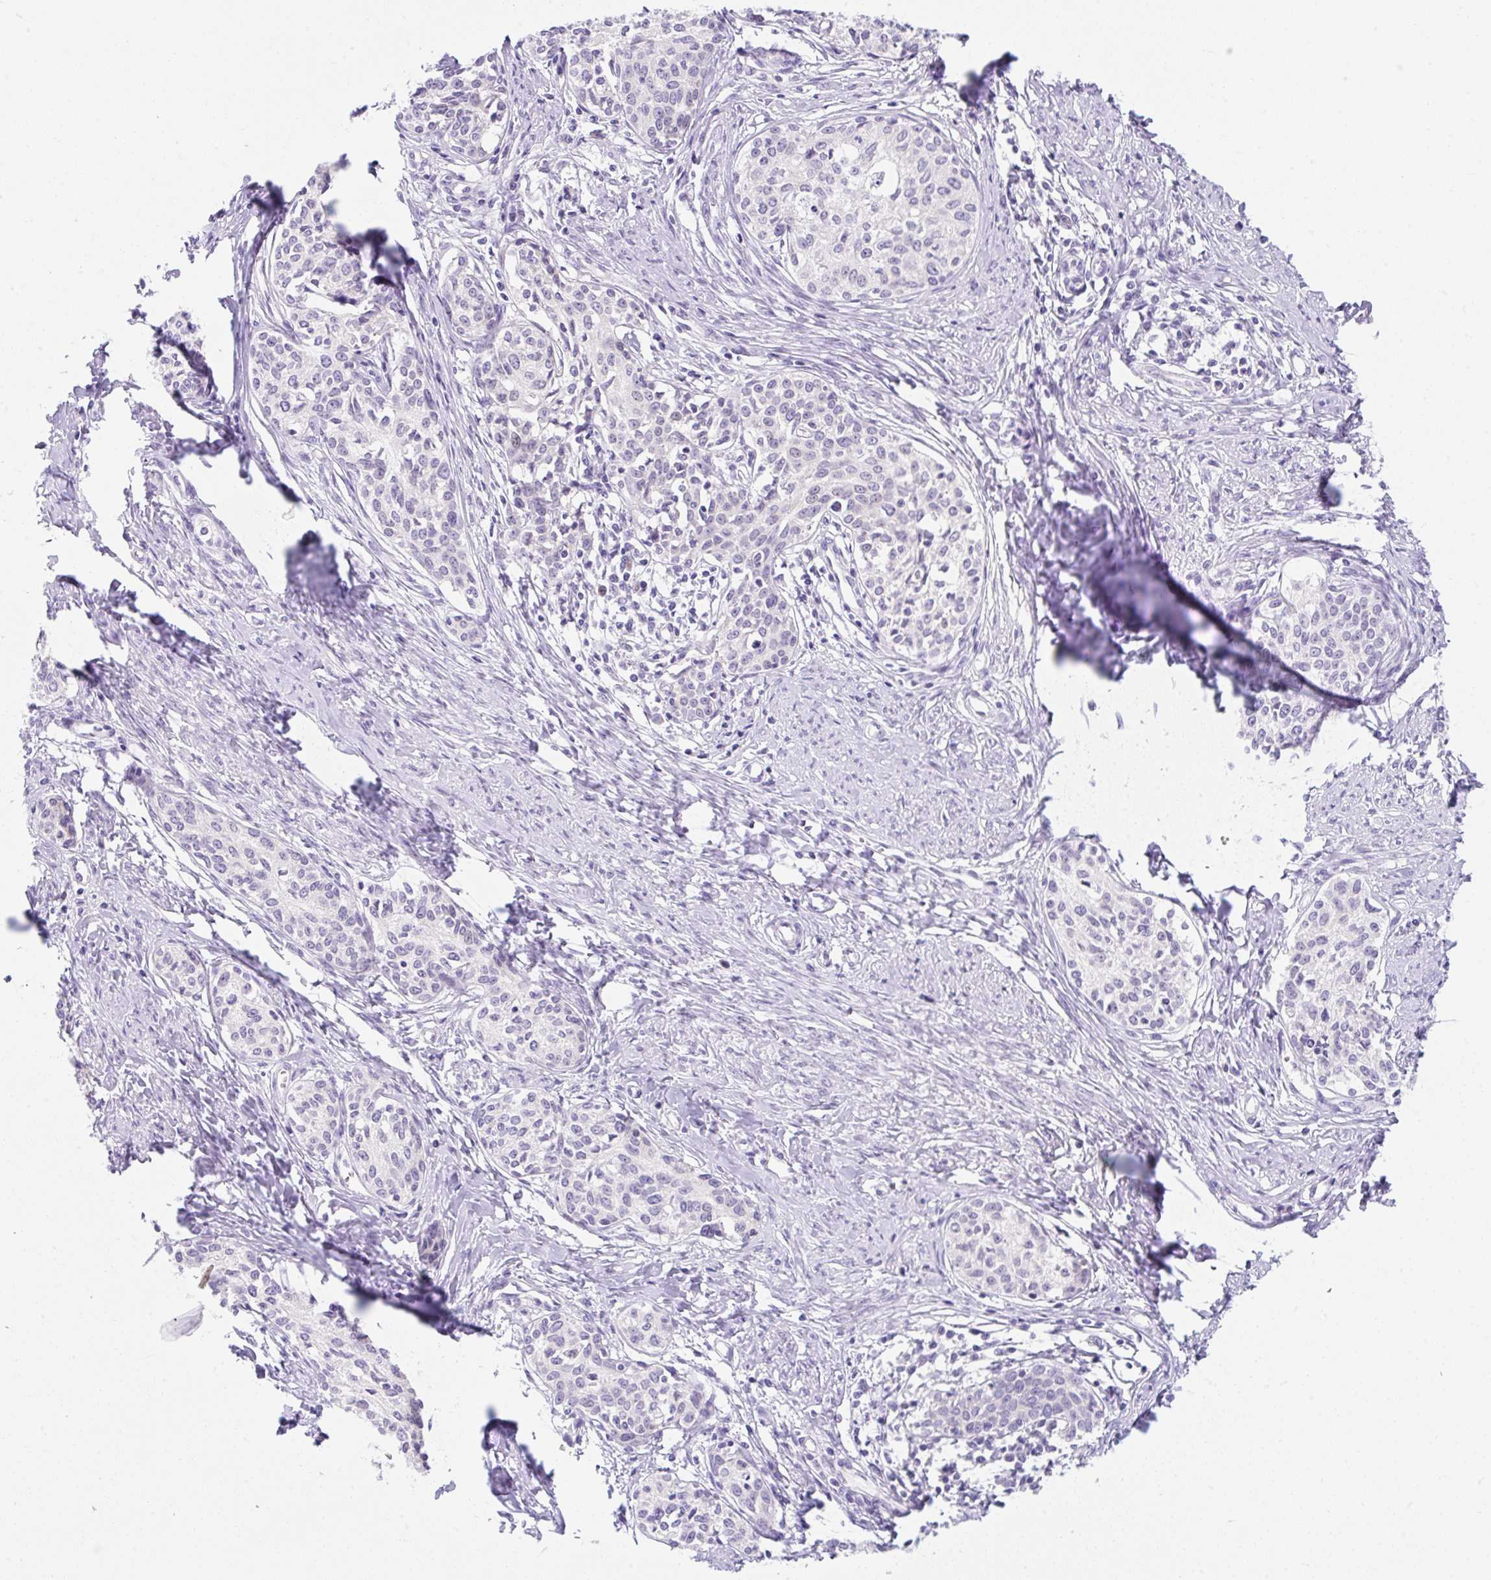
{"staining": {"intensity": "negative", "quantity": "none", "location": "none"}, "tissue": "cervical cancer", "cell_type": "Tumor cells", "image_type": "cancer", "snomed": [{"axis": "morphology", "description": "Squamous cell carcinoma, NOS"}, {"axis": "morphology", "description": "Adenocarcinoma, NOS"}, {"axis": "topography", "description": "Cervix"}], "caption": "Immunohistochemistry (IHC) of human cervical cancer exhibits no expression in tumor cells. (Brightfield microscopy of DAB immunohistochemistry at high magnification).", "gene": "GOLGA8A", "patient": {"sex": "female", "age": 52}}